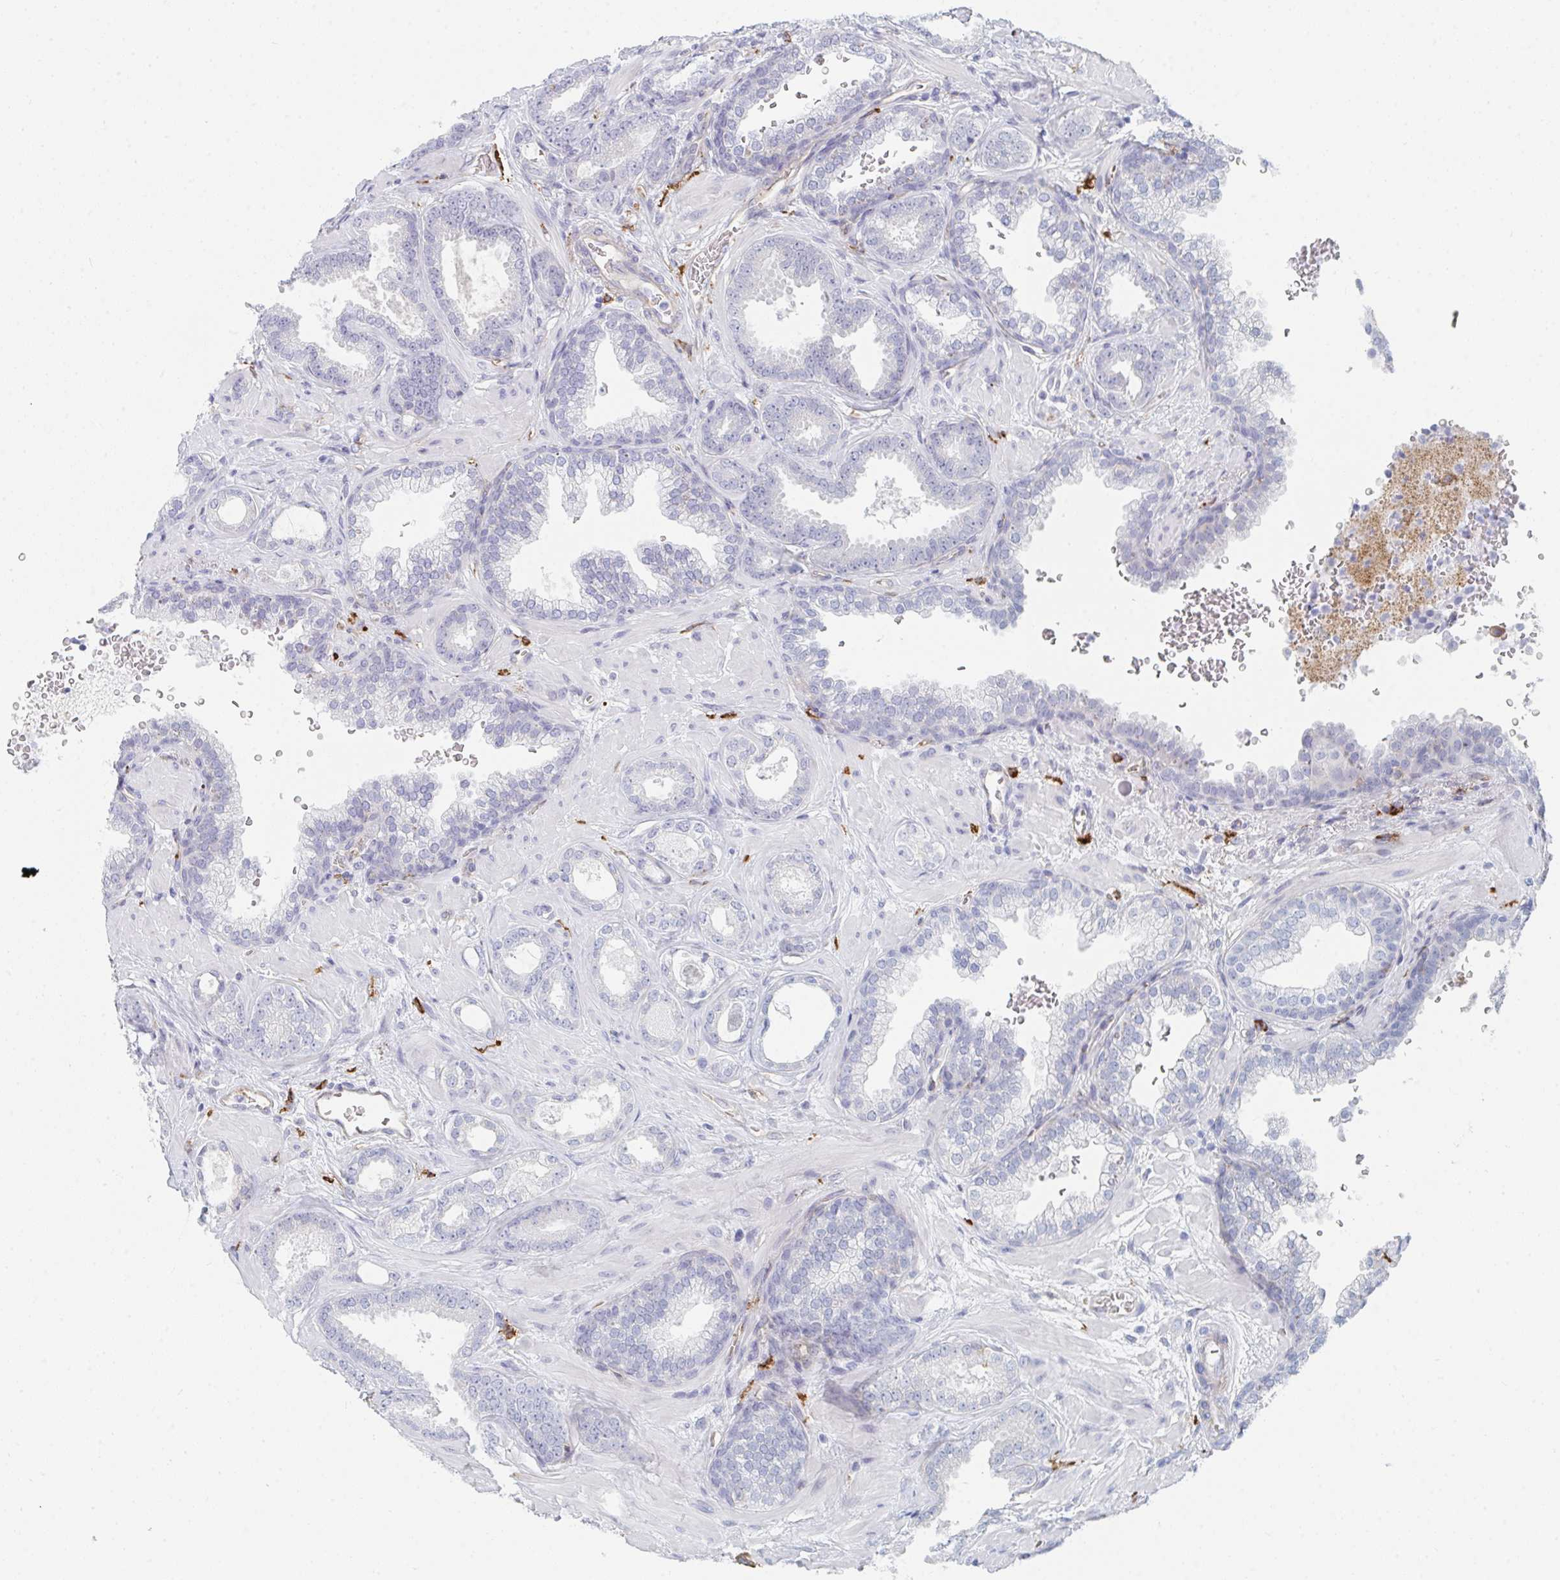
{"staining": {"intensity": "negative", "quantity": "none", "location": "none"}, "tissue": "prostate cancer", "cell_type": "Tumor cells", "image_type": "cancer", "snomed": [{"axis": "morphology", "description": "Adenocarcinoma, High grade"}, {"axis": "topography", "description": "Prostate"}], "caption": "High magnification brightfield microscopy of adenocarcinoma (high-grade) (prostate) stained with DAB (3,3'-diaminobenzidine) (brown) and counterstained with hematoxylin (blue): tumor cells show no significant staining.", "gene": "DAB2", "patient": {"sex": "male", "age": 58}}